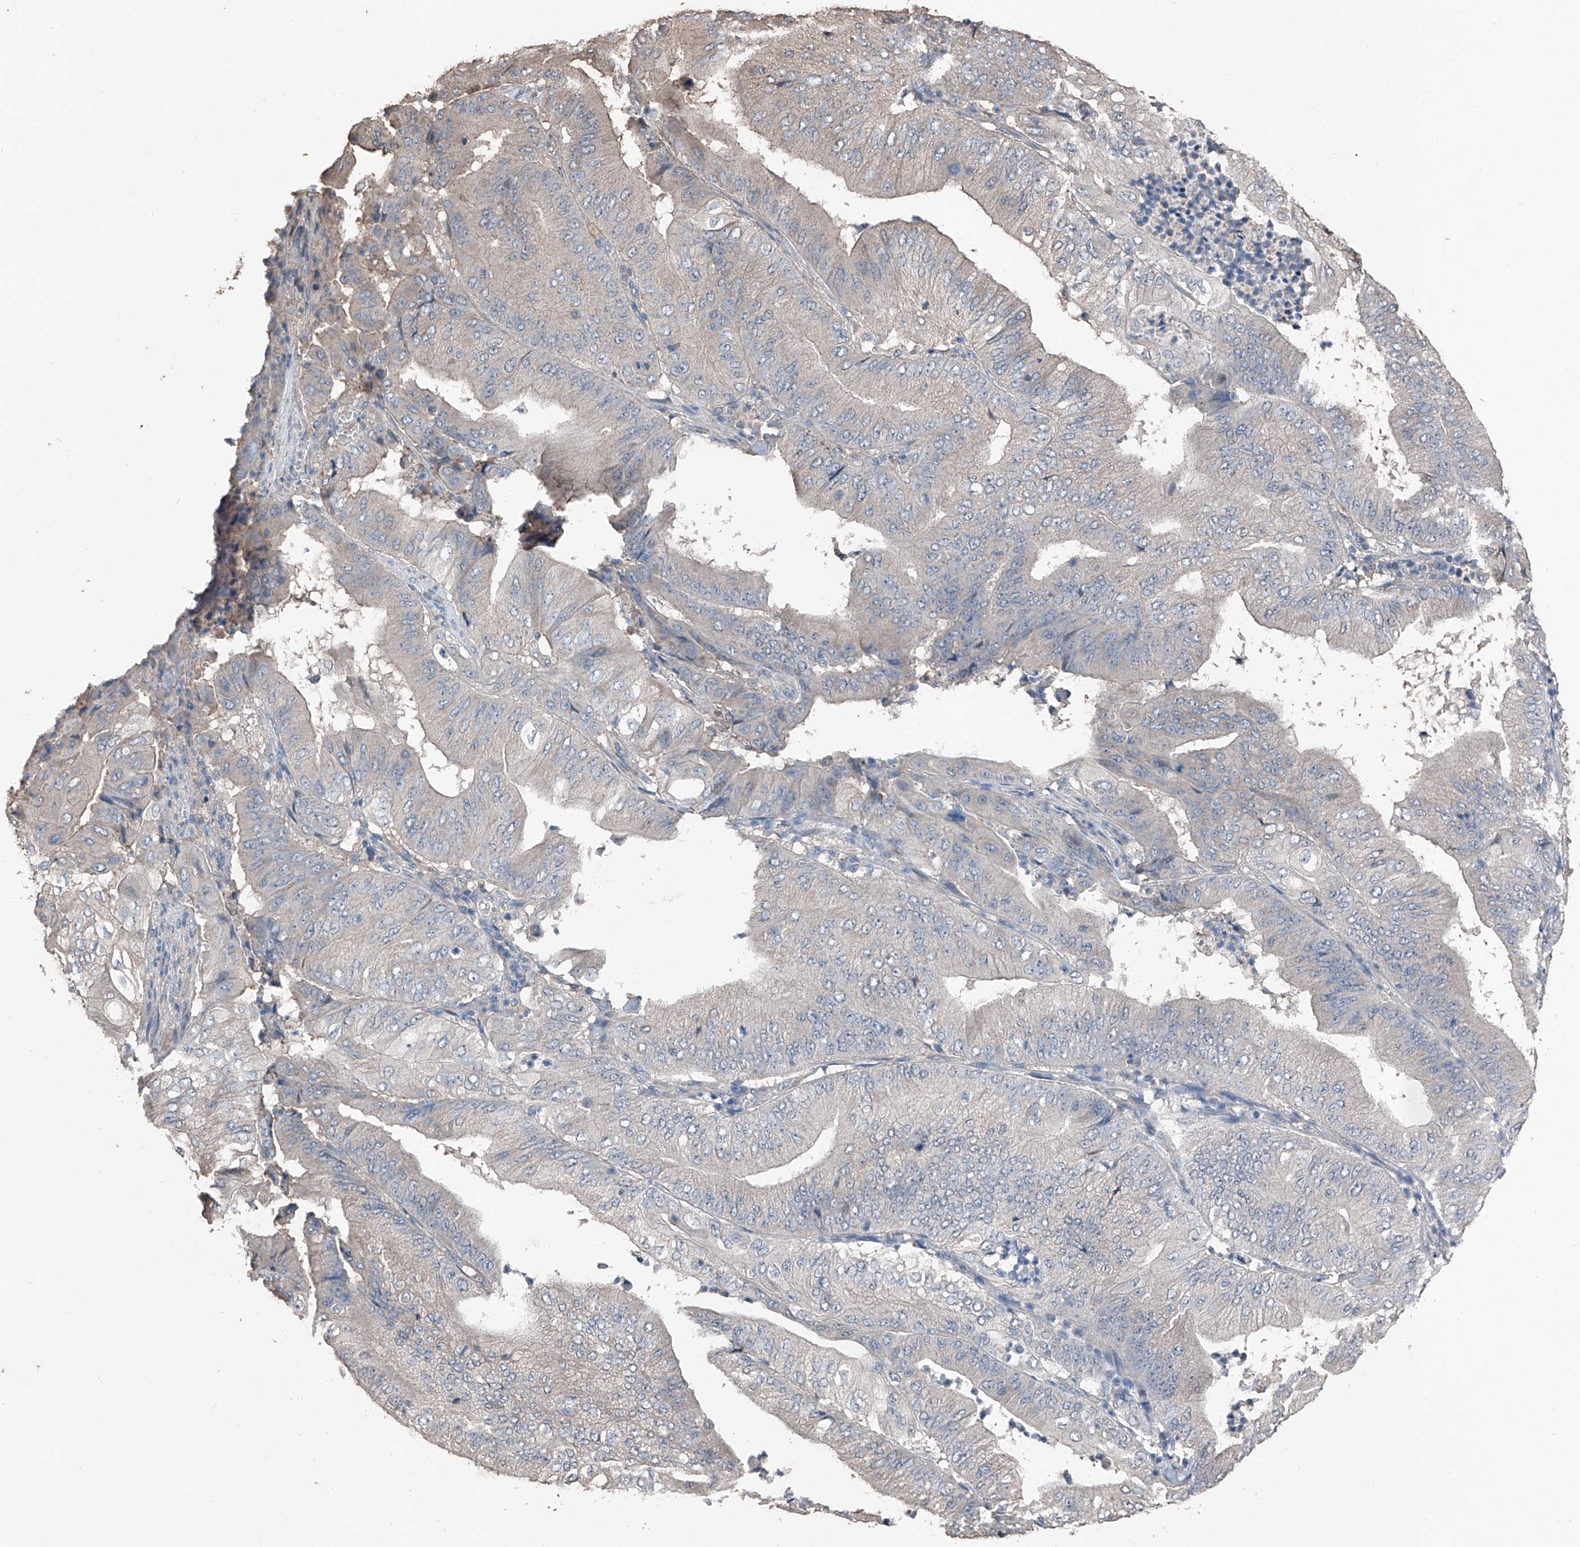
{"staining": {"intensity": "negative", "quantity": "none", "location": "none"}, "tissue": "pancreatic cancer", "cell_type": "Tumor cells", "image_type": "cancer", "snomed": [{"axis": "morphology", "description": "Adenocarcinoma, NOS"}, {"axis": "topography", "description": "Pancreas"}], "caption": "This histopathology image is of pancreatic cancer (adenocarcinoma) stained with immunohistochemistry to label a protein in brown with the nuclei are counter-stained blue. There is no staining in tumor cells.", "gene": "MAMLD1", "patient": {"sex": "female", "age": 77}}